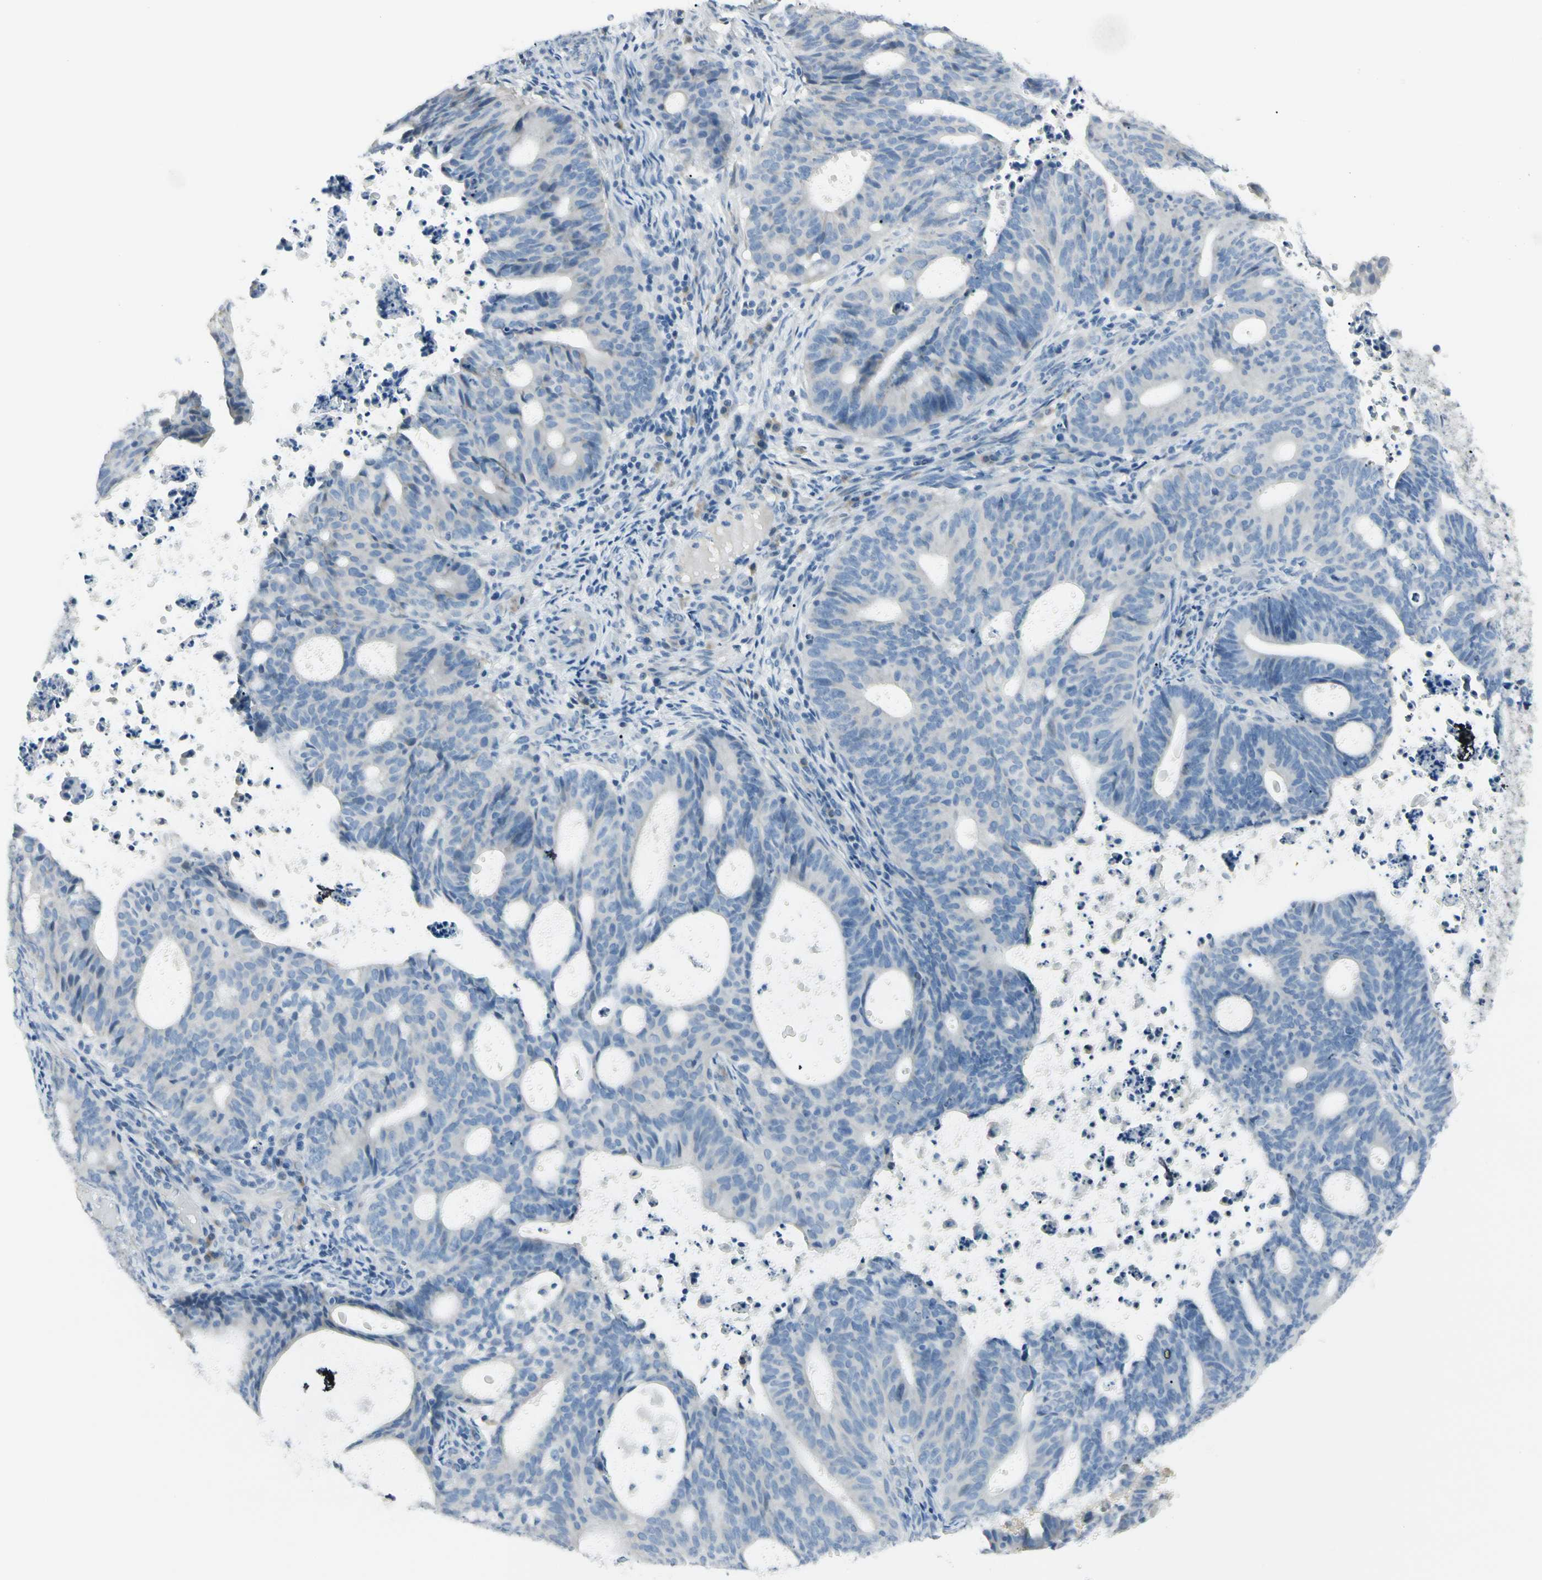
{"staining": {"intensity": "negative", "quantity": "none", "location": "none"}, "tissue": "endometrial cancer", "cell_type": "Tumor cells", "image_type": "cancer", "snomed": [{"axis": "morphology", "description": "Adenocarcinoma, NOS"}, {"axis": "topography", "description": "Uterus"}], "caption": "A micrograph of human endometrial adenocarcinoma is negative for staining in tumor cells.", "gene": "SLC6A15", "patient": {"sex": "female", "age": 83}}